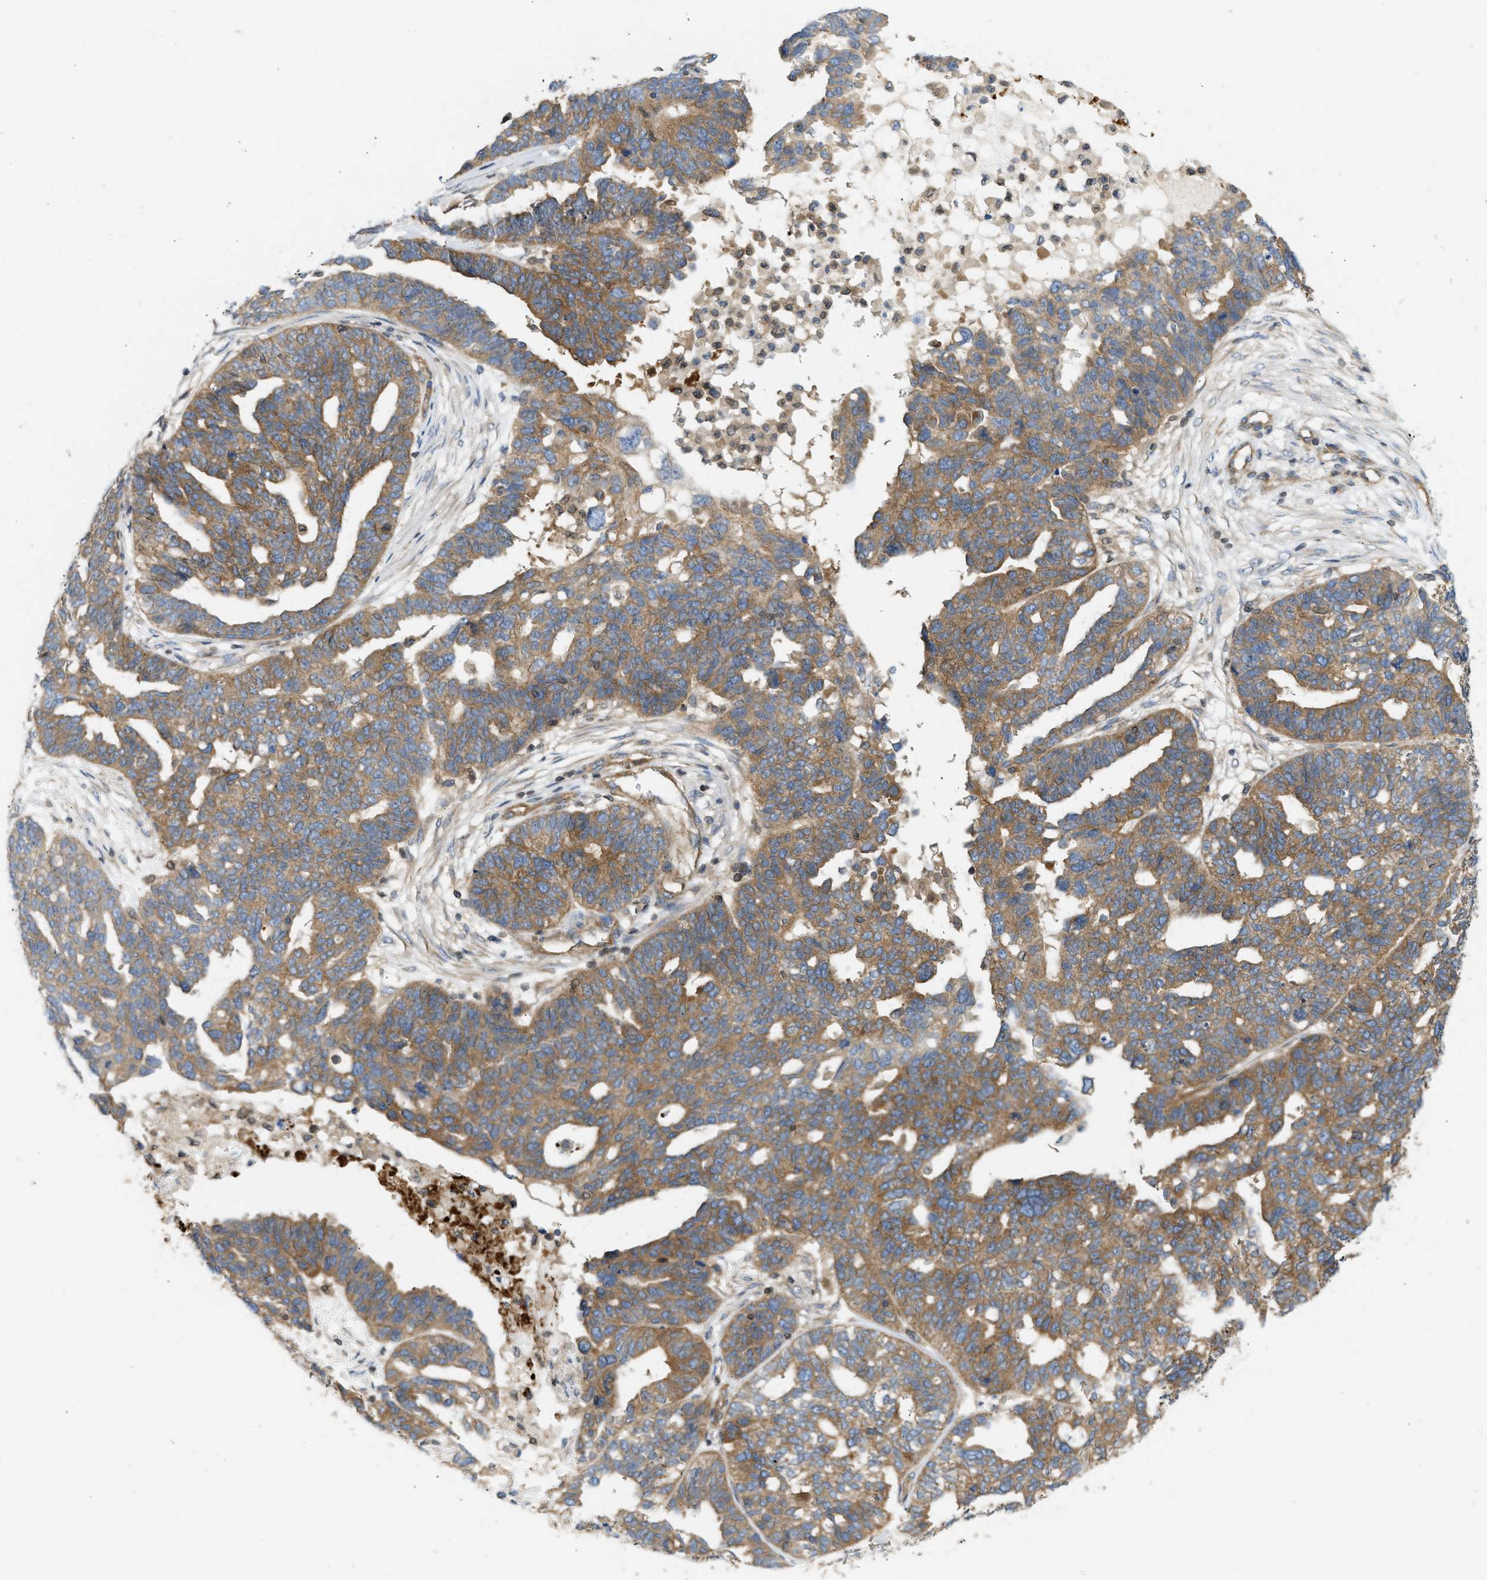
{"staining": {"intensity": "moderate", "quantity": ">75%", "location": "cytoplasmic/membranous"}, "tissue": "ovarian cancer", "cell_type": "Tumor cells", "image_type": "cancer", "snomed": [{"axis": "morphology", "description": "Cystadenocarcinoma, serous, NOS"}, {"axis": "topography", "description": "Ovary"}], "caption": "Immunohistochemistry histopathology image of human serous cystadenocarcinoma (ovarian) stained for a protein (brown), which exhibits medium levels of moderate cytoplasmic/membranous expression in approximately >75% of tumor cells.", "gene": "STRN", "patient": {"sex": "female", "age": 59}}